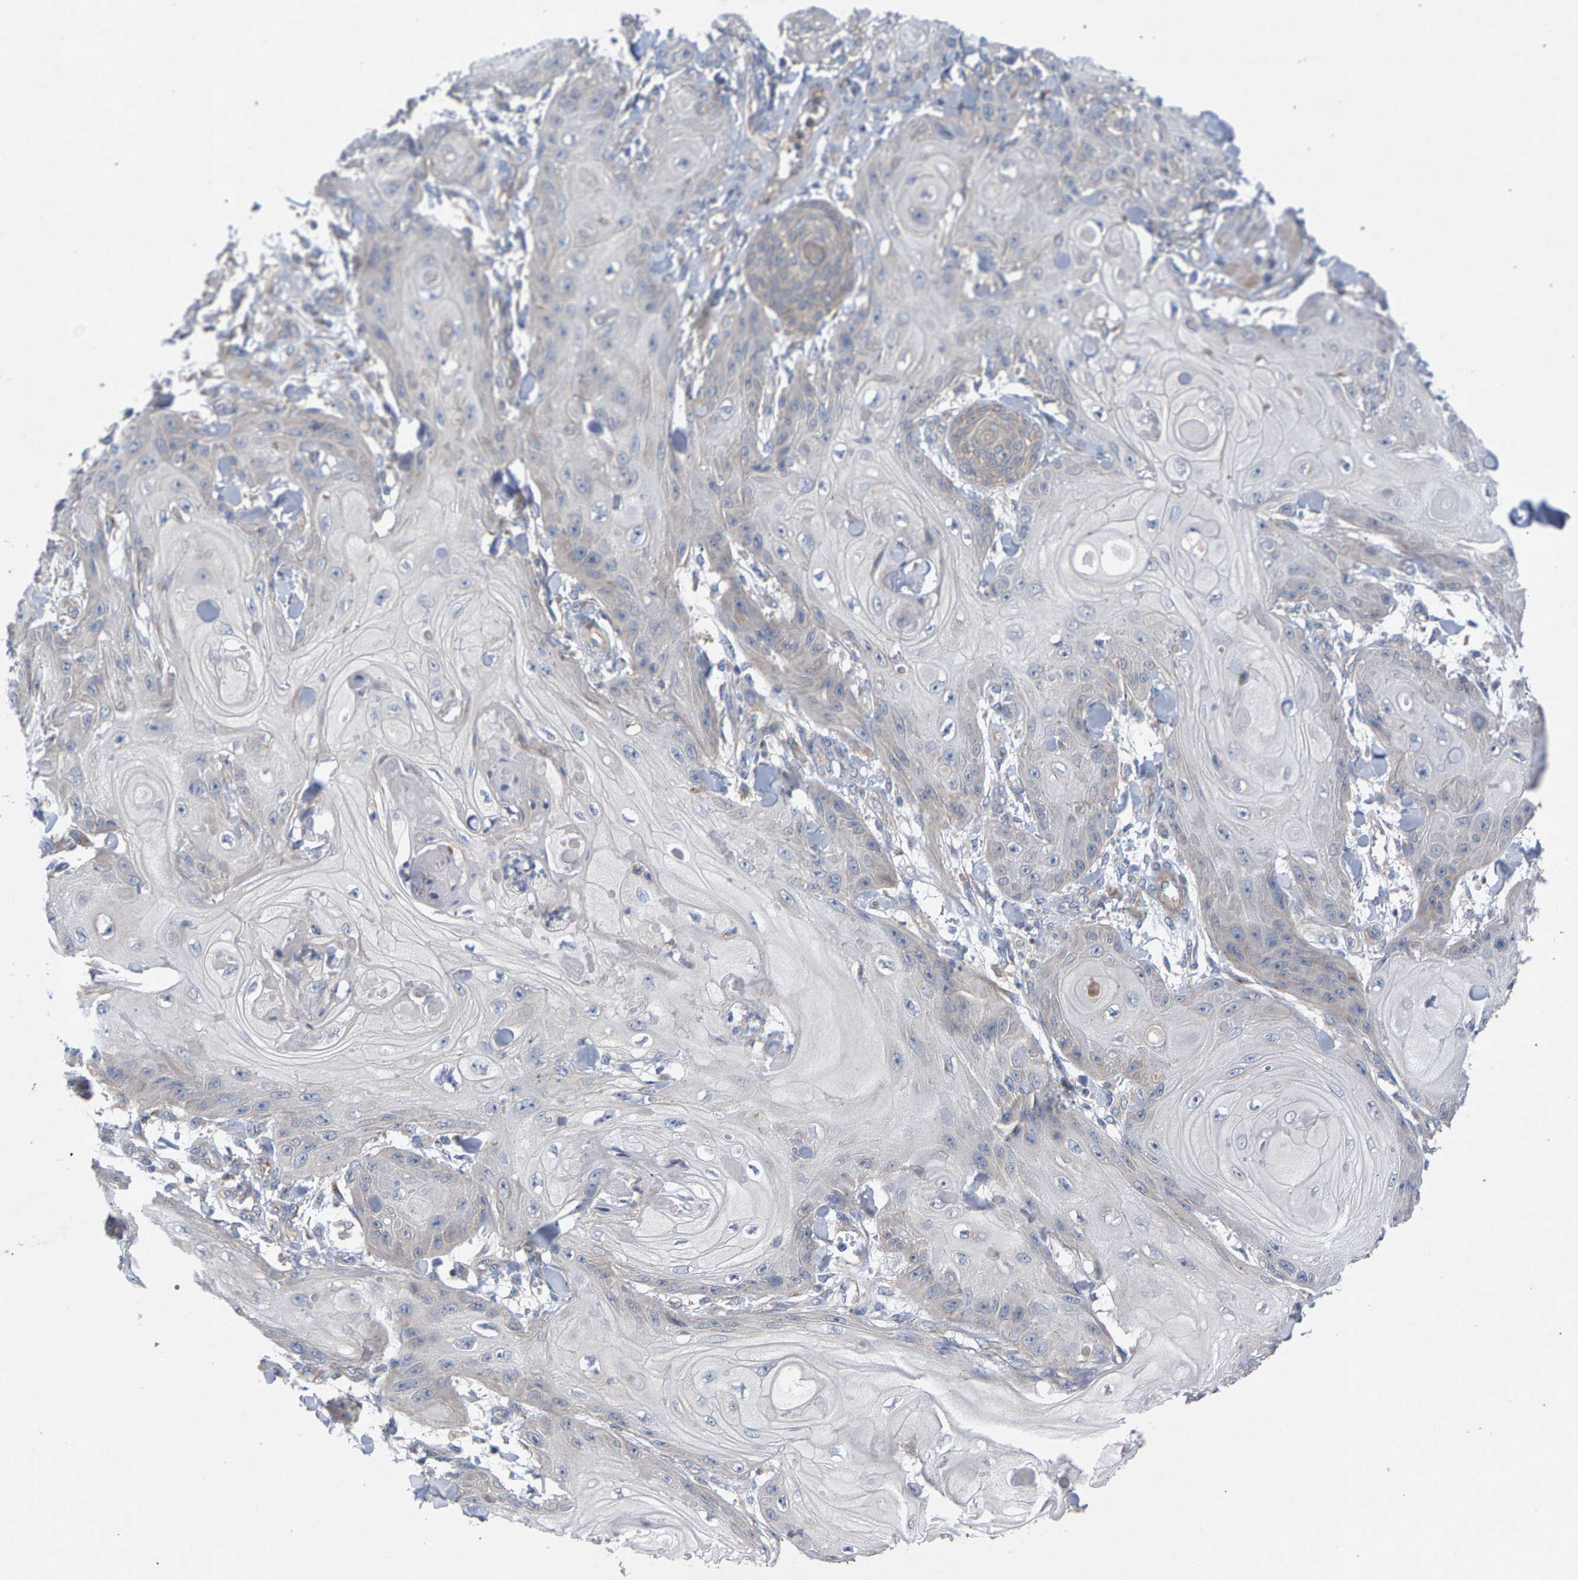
{"staining": {"intensity": "negative", "quantity": "none", "location": "none"}, "tissue": "skin cancer", "cell_type": "Tumor cells", "image_type": "cancer", "snomed": [{"axis": "morphology", "description": "Squamous cell carcinoma, NOS"}, {"axis": "topography", "description": "Skin"}], "caption": "This is an immunohistochemistry (IHC) photomicrograph of human skin squamous cell carcinoma. There is no expression in tumor cells.", "gene": "MAMDC2", "patient": {"sex": "male", "age": 74}}